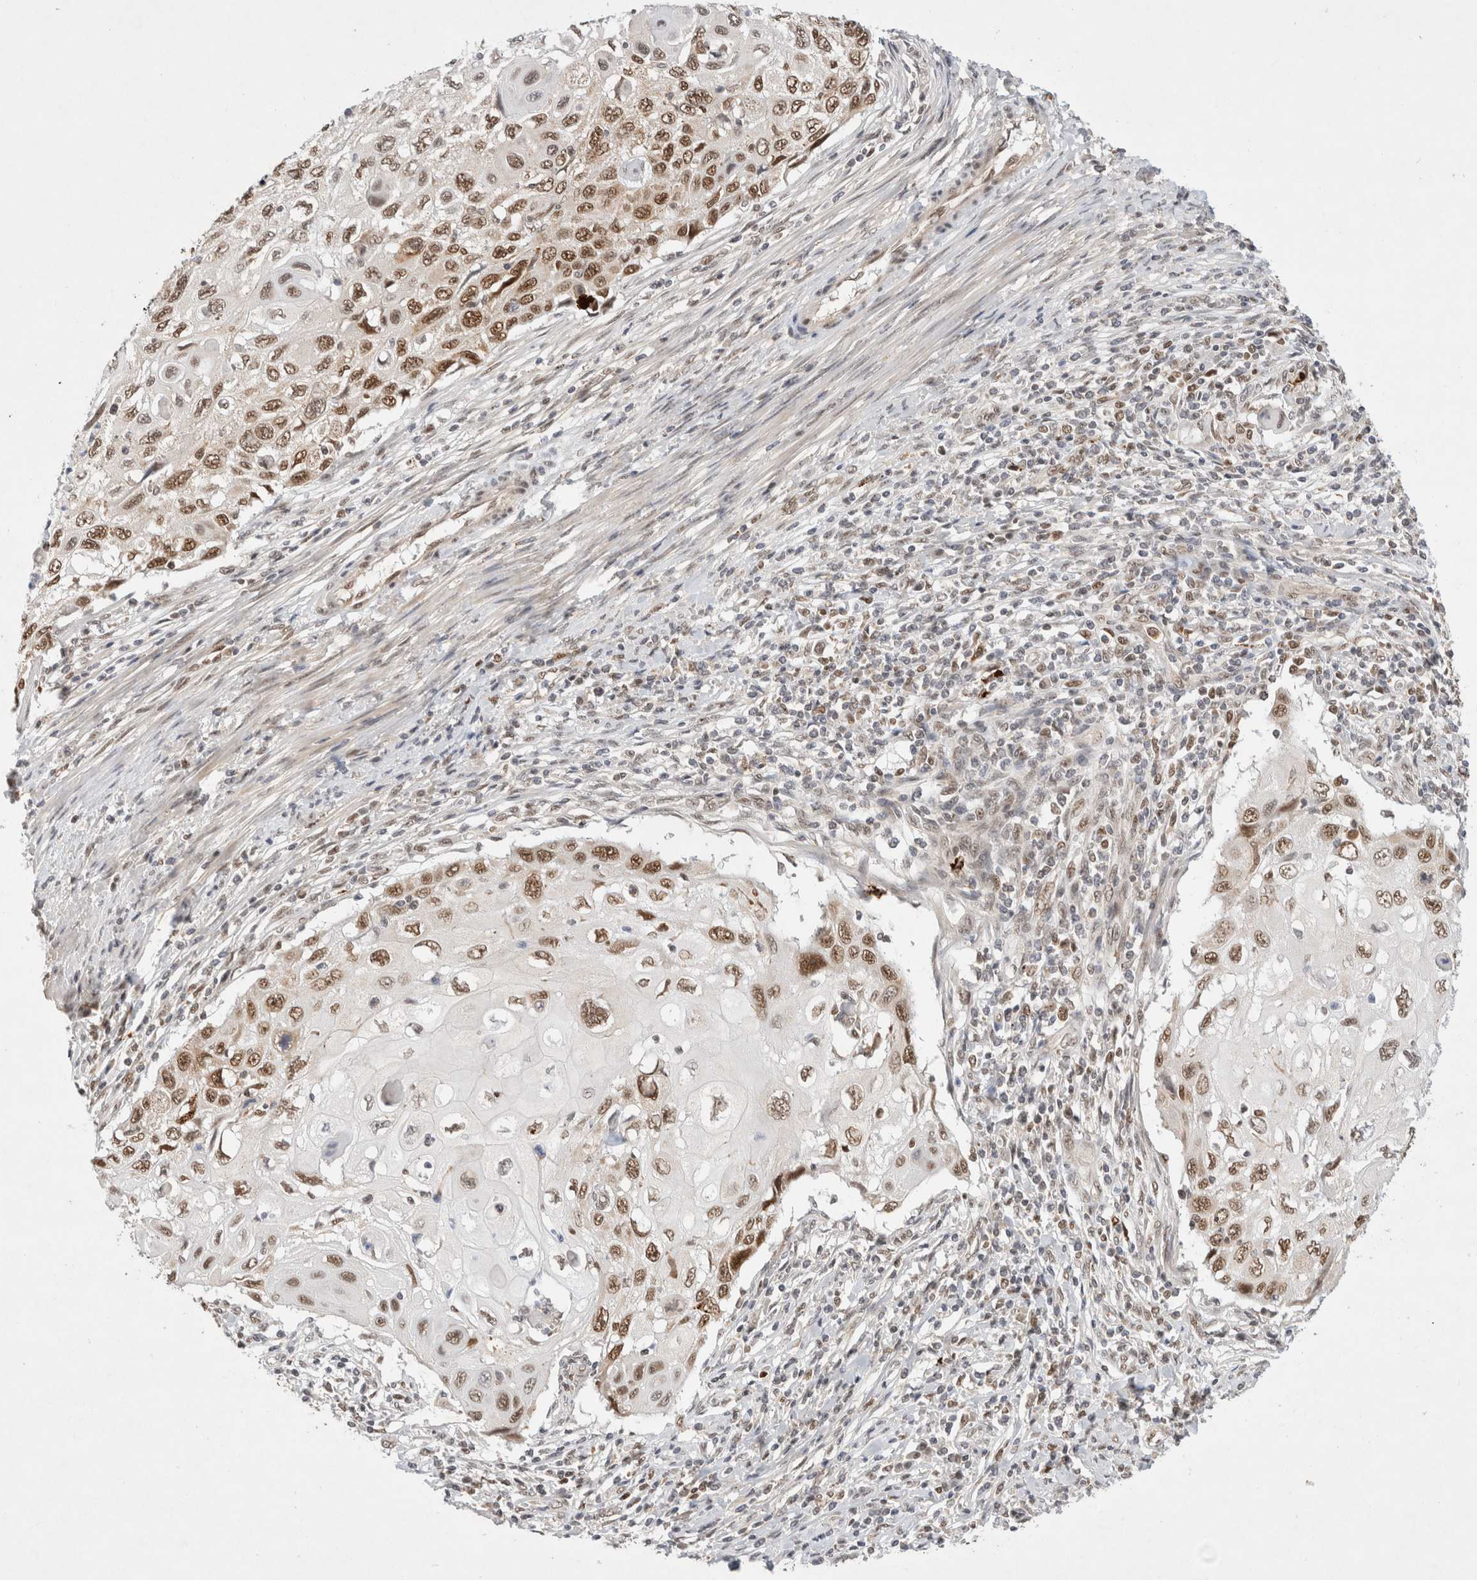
{"staining": {"intensity": "moderate", "quantity": ">75%", "location": "nuclear"}, "tissue": "cervical cancer", "cell_type": "Tumor cells", "image_type": "cancer", "snomed": [{"axis": "morphology", "description": "Squamous cell carcinoma, NOS"}, {"axis": "topography", "description": "Cervix"}], "caption": "An immunohistochemistry image of neoplastic tissue is shown. Protein staining in brown shows moderate nuclear positivity in cervical squamous cell carcinoma within tumor cells. The staining is performed using DAB brown chromogen to label protein expression. The nuclei are counter-stained blue using hematoxylin.", "gene": "GTF2I", "patient": {"sex": "female", "age": 70}}